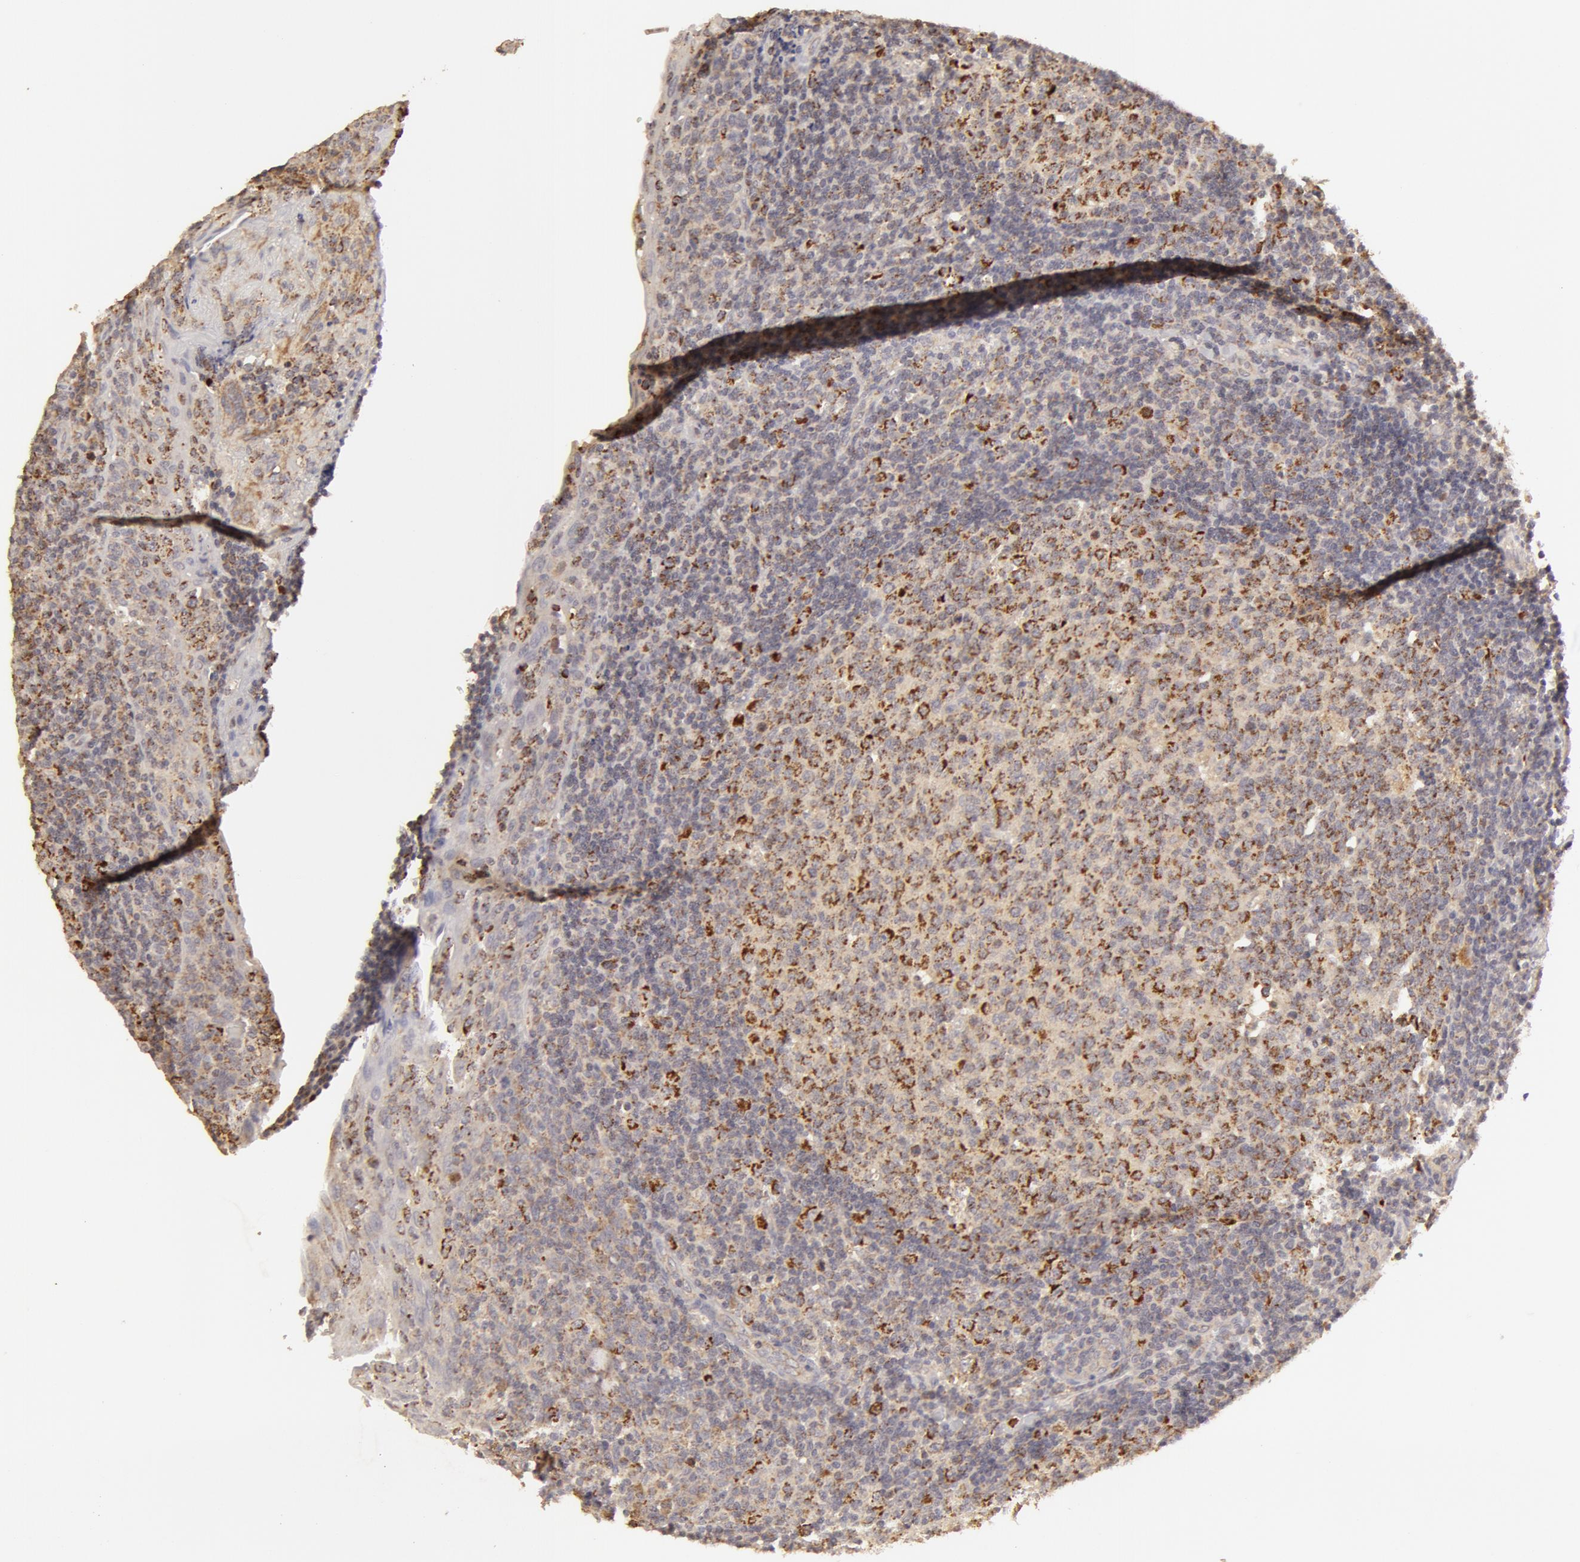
{"staining": {"intensity": "moderate", "quantity": "25%-75%", "location": "cytoplasmic/membranous"}, "tissue": "tonsil", "cell_type": "Germinal center cells", "image_type": "normal", "snomed": [{"axis": "morphology", "description": "Normal tissue, NOS"}, {"axis": "topography", "description": "Tonsil"}], "caption": "Immunohistochemistry staining of benign tonsil, which reveals medium levels of moderate cytoplasmic/membranous staining in about 25%-75% of germinal center cells indicating moderate cytoplasmic/membranous protein staining. The staining was performed using DAB (brown) for protein detection and nuclei were counterstained in hematoxylin (blue).", "gene": "ADPRH", "patient": {"sex": "female", "age": 3}}